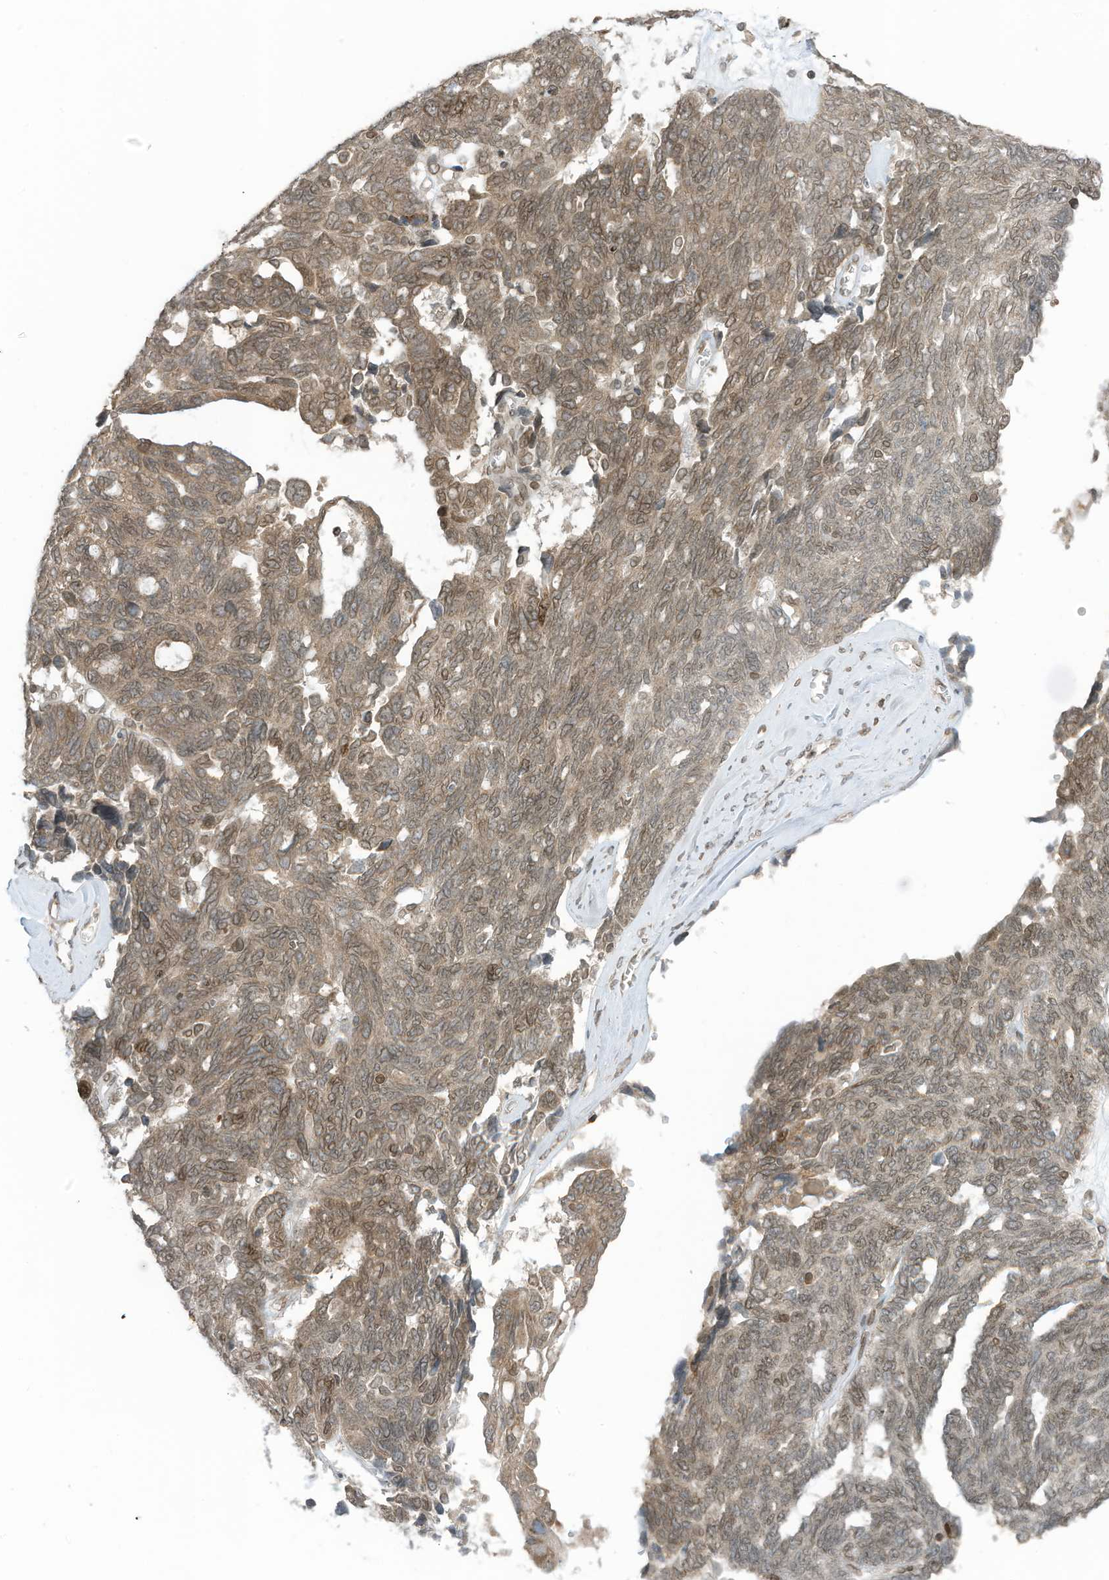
{"staining": {"intensity": "weak", "quantity": ">75%", "location": "cytoplasmic/membranous,nuclear"}, "tissue": "ovarian cancer", "cell_type": "Tumor cells", "image_type": "cancer", "snomed": [{"axis": "morphology", "description": "Cystadenocarcinoma, serous, NOS"}, {"axis": "topography", "description": "Ovary"}], "caption": "Ovarian cancer (serous cystadenocarcinoma) stained for a protein exhibits weak cytoplasmic/membranous and nuclear positivity in tumor cells.", "gene": "RABL3", "patient": {"sex": "female", "age": 79}}